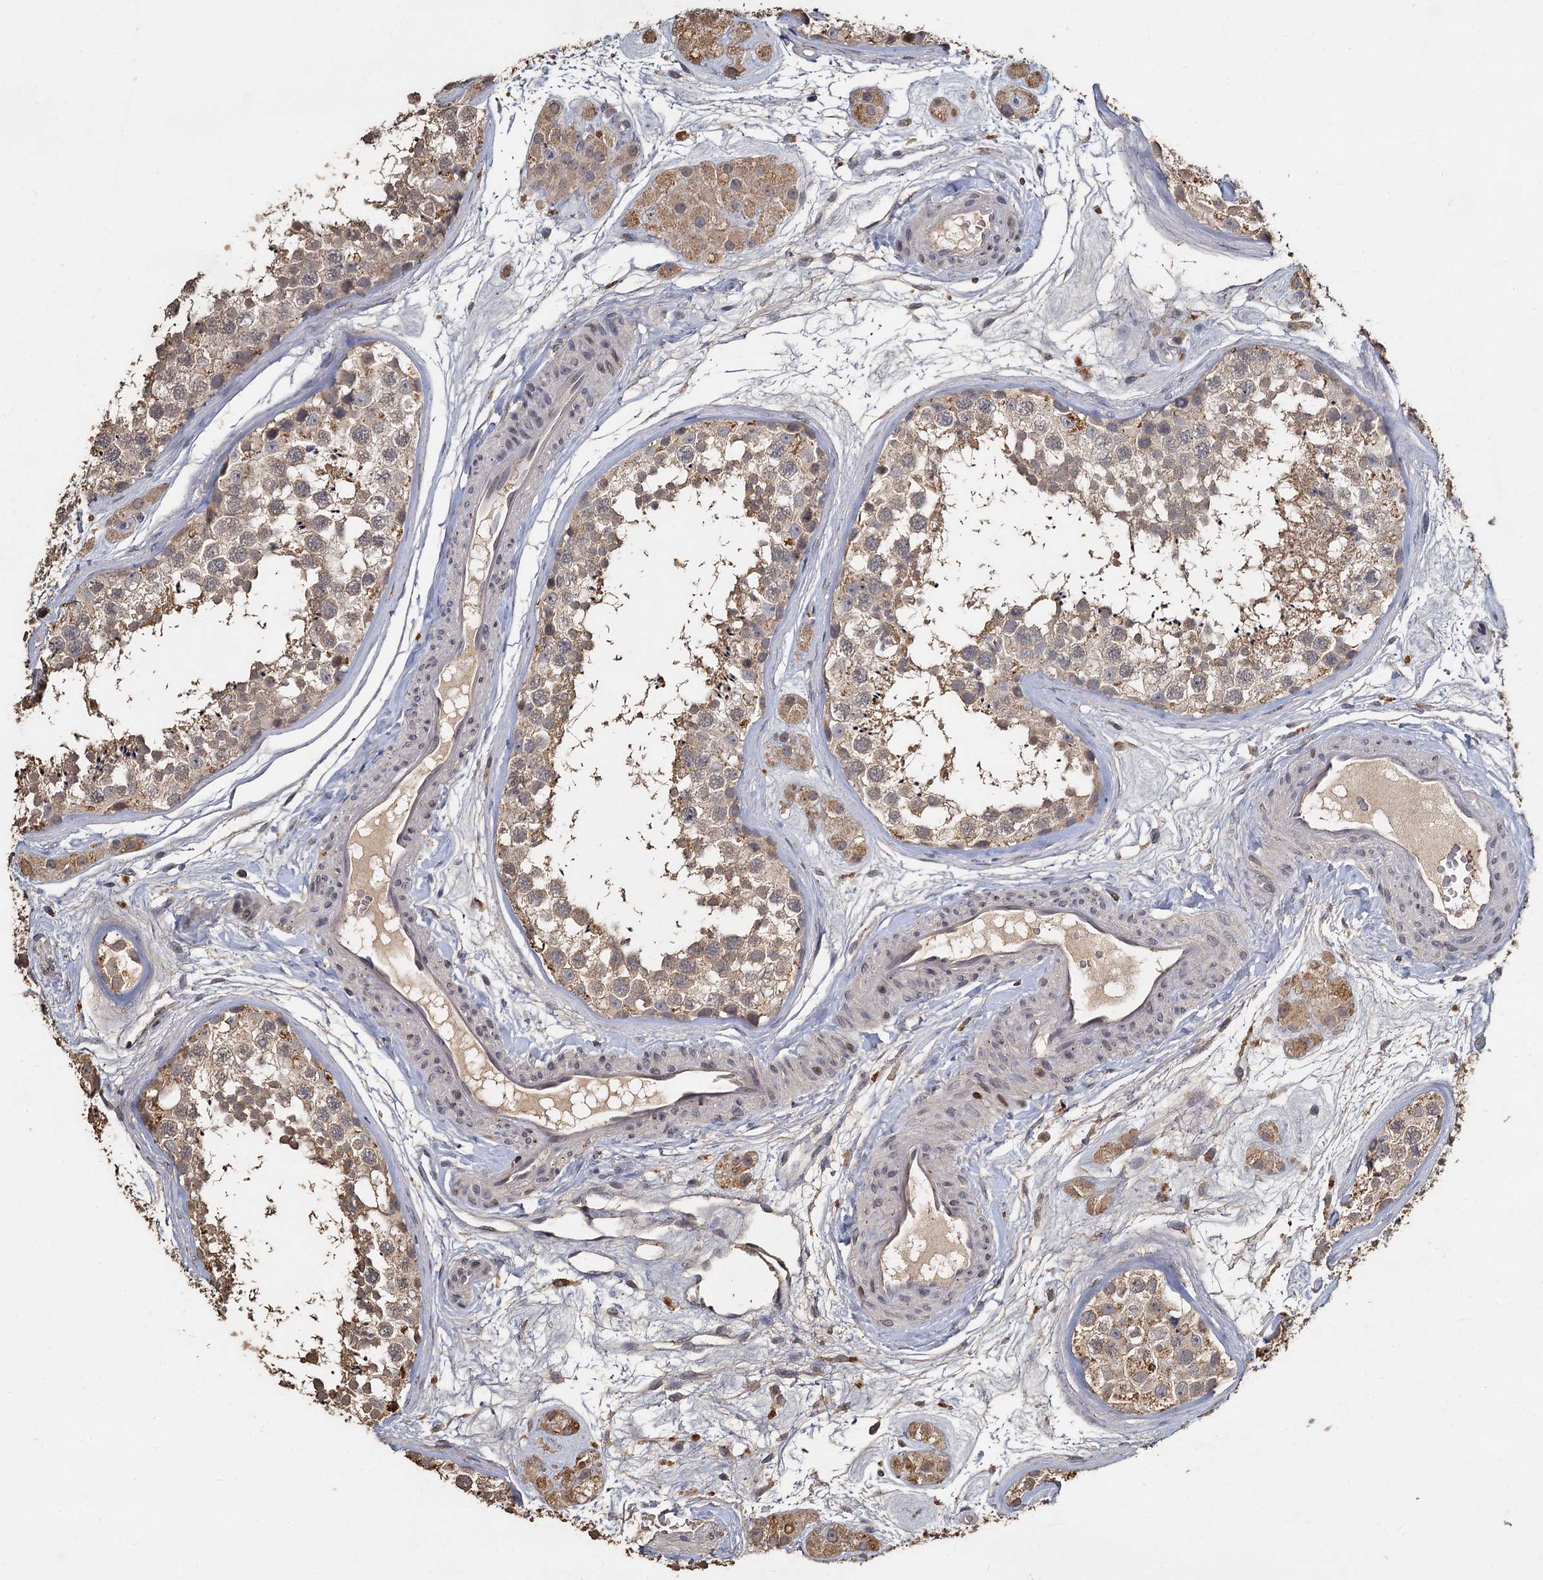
{"staining": {"intensity": "moderate", "quantity": "25%-75%", "location": "cytoplasmic/membranous"}, "tissue": "testis", "cell_type": "Cells in seminiferous ducts", "image_type": "normal", "snomed": [{"axis": "morphology", "description": "Normal tissue, NOS"}, {"axis": "topography", "description": "Testis"}], "caption": "Immunohistochemical staining of unremarkable human testis displays moderate cytoplasmic/membranous protein expression in approximately 25%-75% of cells in seminiferous ducts. The staining was performed using DAB to visualize the protein expression in brown, while the nuclei were stained in blue with hematoxylin (Magnification: 20x).", "gene": "CCDC61", "patient": {"sex": "male", "age": 56}}